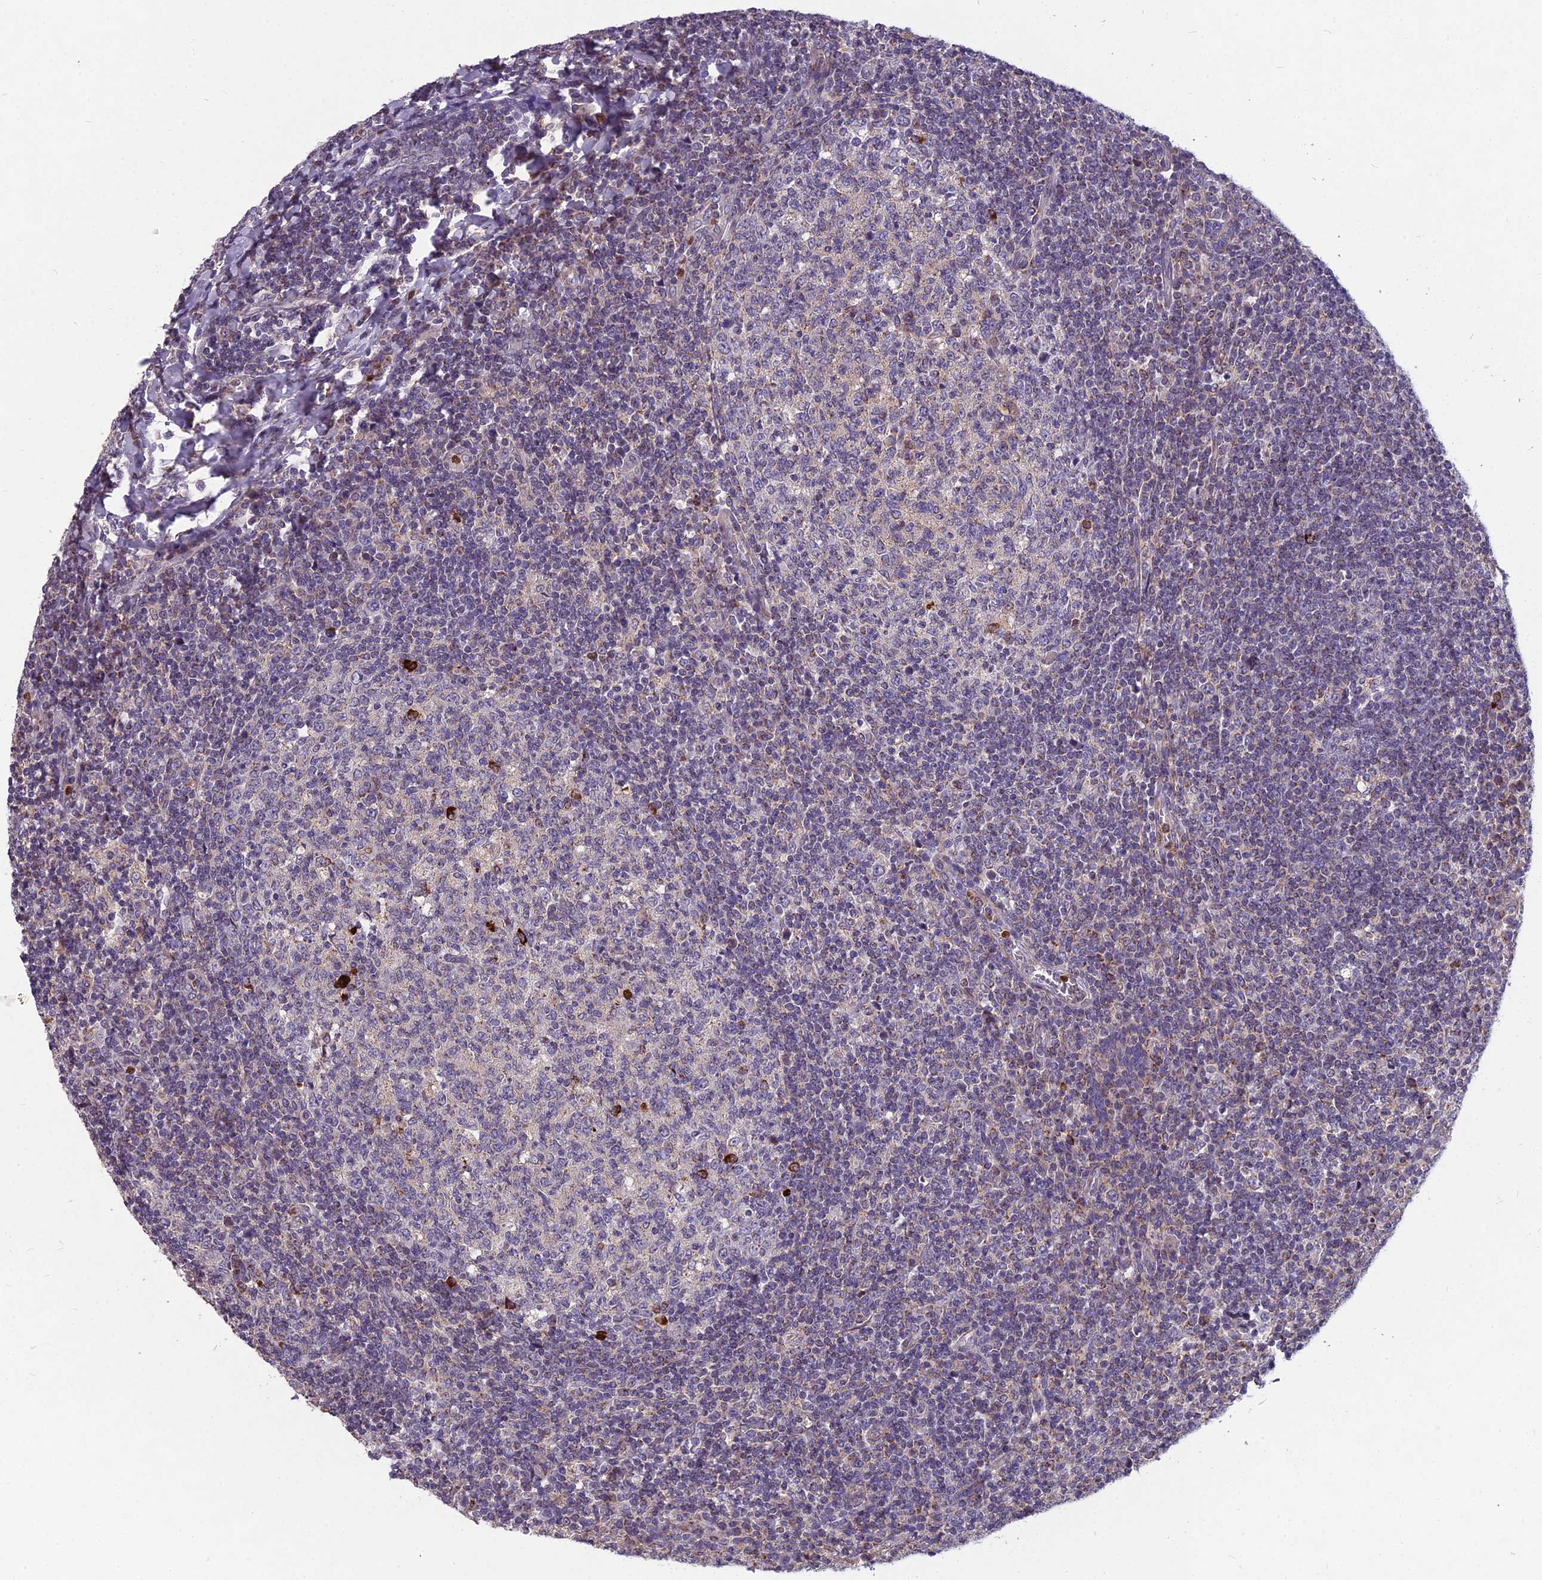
{"staining": {"intensity": "strong", "quantity": "<25%", "location": "cytoplasmic/membranous"}, "tissue": "tonsil", "cell_type": "Germinal center cells", "image_type": "normal", "snomed": [{"axis": "morphology", "description": "Normal tissue, NOS"}, {"axis": "topography", "description": "Tonsil"}], "caption": "Unremarkable tonsil reveals strong cytoplasmic/membranous staining in about <25% of germinal center cells Using DAB (brown) and hematoxylin (blue) stains, captured at high magnification using brightfield microscopy..", "gene": "ENSG00000188897", "patient": {"sex": "female", "age": 19}}